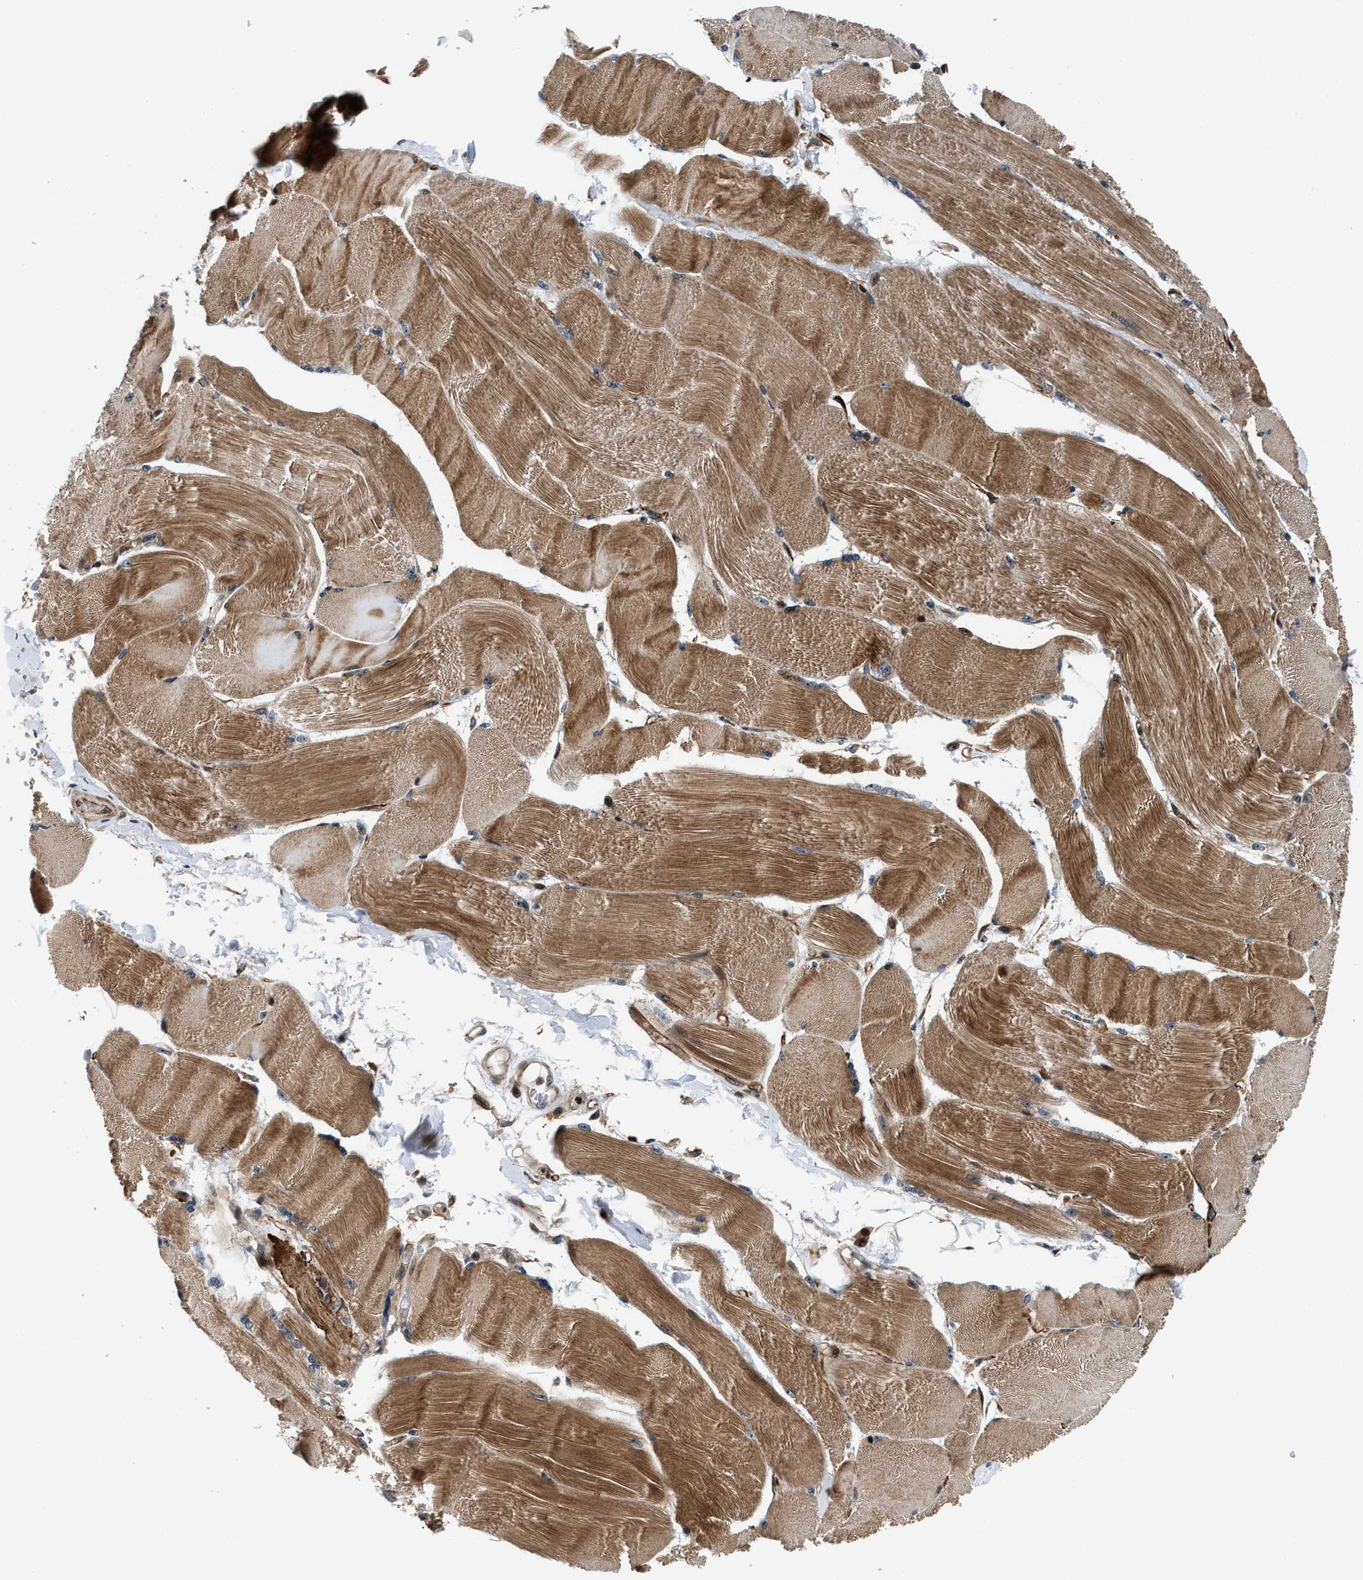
{"staining": {"intensity": "strong", "quantity": ">75%", "location": "cytoplasmic/membranous,nuclear"}, "tissue": "skeletal muscle", "cell_type": "Myocytes", "image_type": "normal", "snomed": [{"axis": "morphology", "description": "Normal tissue, NOS"}, {"axis": "topography", "description": "Skin"}, {"axis": "topography", "description": "Skeletal muscle"}], "caption": "Protein staining of unremarkable skeletal muscle displays strong cytoplasmic/membranous,nuclear expression in about >75% of myocytes.", "gene": "ALDH3A2", "patient": {"sex": "male", "age": 83}}